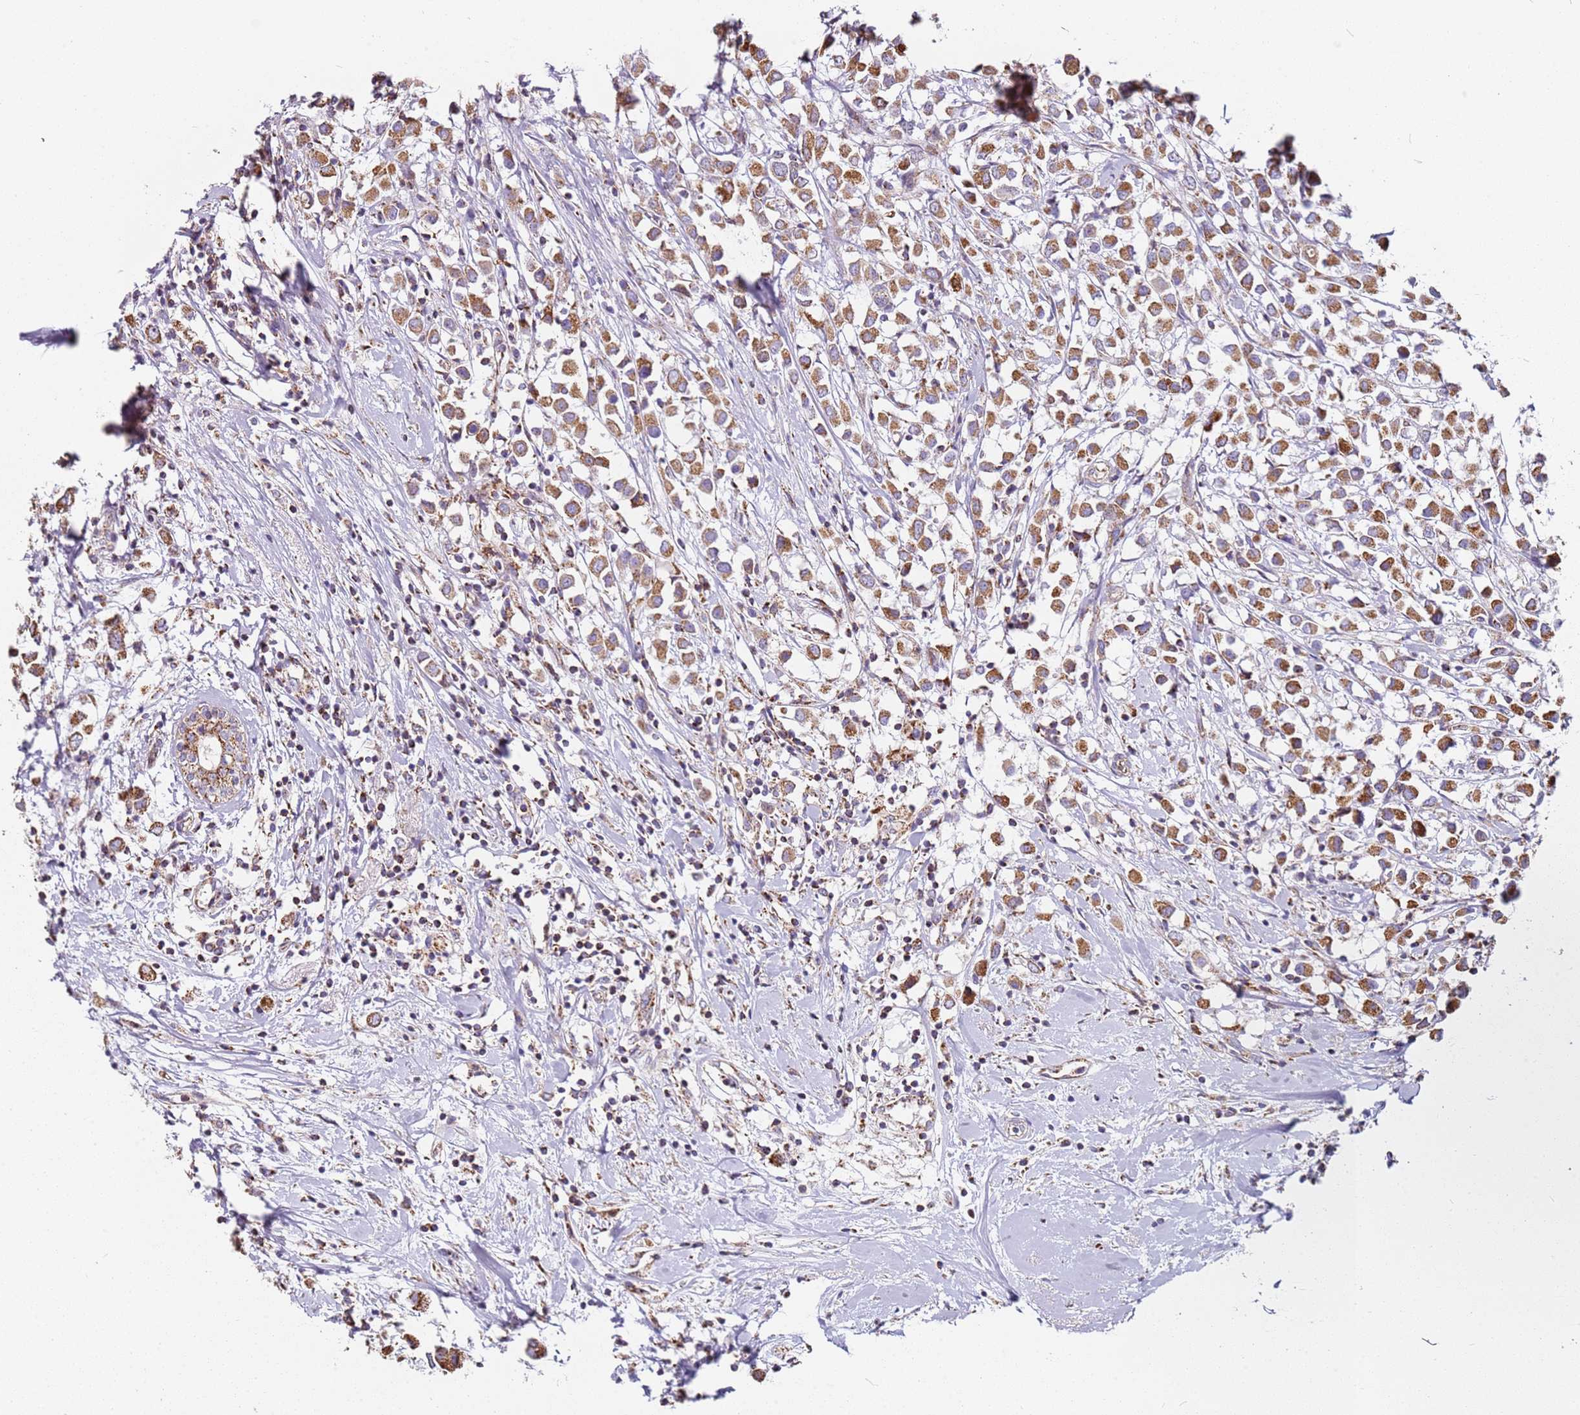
{"staining": {"intensity": "moderate", "quantity": ">75%", "location": "cytoplasmic/membranous"}, "tissue": "breast cancer", "cell_type": "Tumor cells", "image_type": "cancer", "snomed": [{"axis": "morphology", "description": "Duct carcinoma"}, {"axis": "topography", "description": "Breast"}], "caption": "DAB immunohistochemical staining of breast cancer (infiltrating ductal carcinoma) demonstrates moderate cytoplasmic/membranous protein staining in approximately >75% of tumor cells.", "gene": "ALS2", "patient": {"sex": "female", "age": 61}}